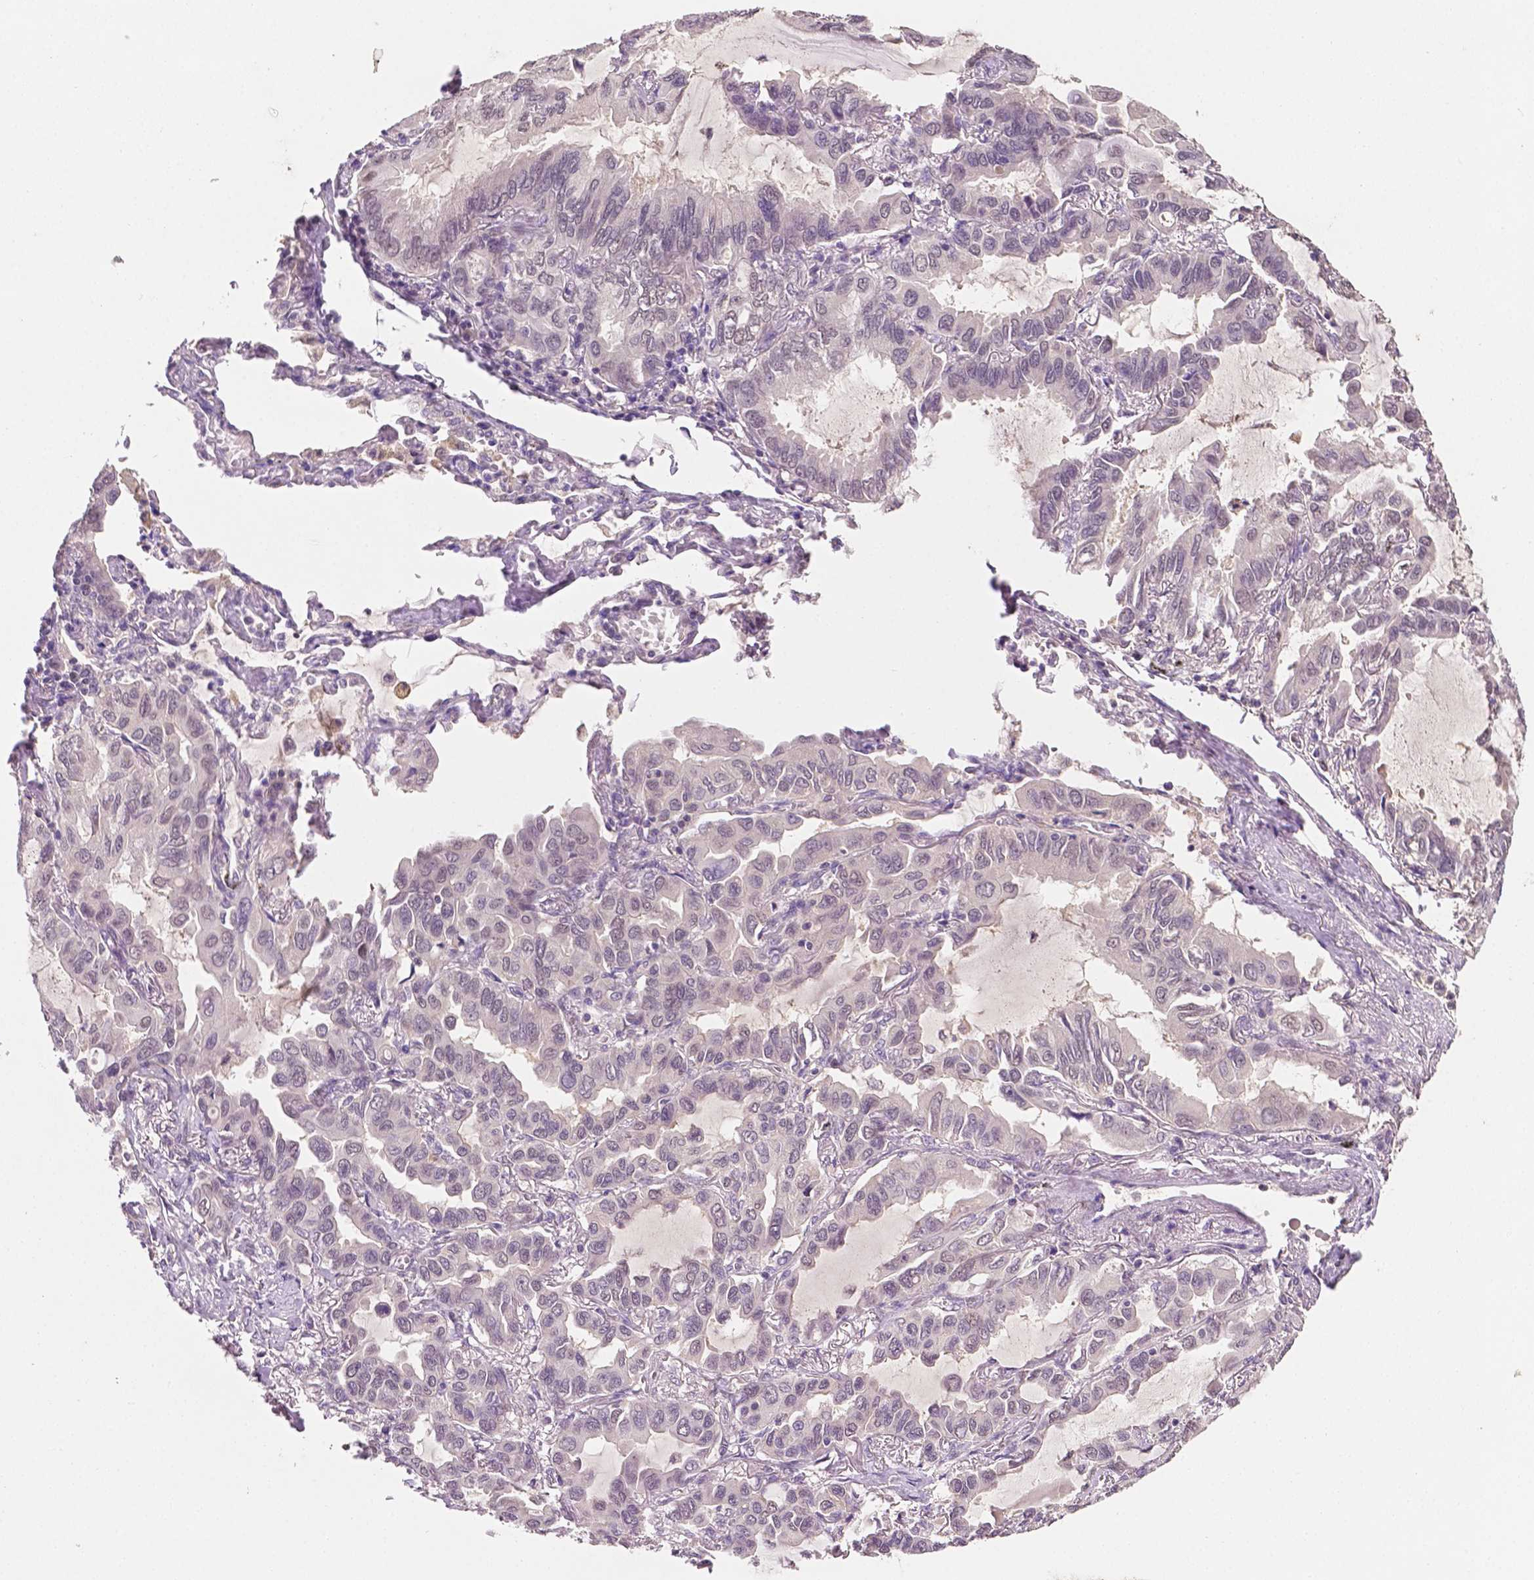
{"staining": {"intensity": "weak", "quantity": "<25%", "location": "nuclear"}, "tissue": "lung cancer", "cell_type": "Tumor cells", "image_type": "cancer", "snomed": [{"axis": "morphology", "description": "Adenocarcinoma, NOS"}, {"axis": "topography", "description": "Lung"}], "caption": "Tumor cells are negative for brown protein staining in lung cancer (adenocarcinoma). Brightfield microscopy of immunohistochemistry stained with DAB (3,3'-diaminobenzidine) (brown) and hematoxylin (blue), captured at high magnification.", "gene": "MROH6", "patient": {"sex": "male", "age": 64}}